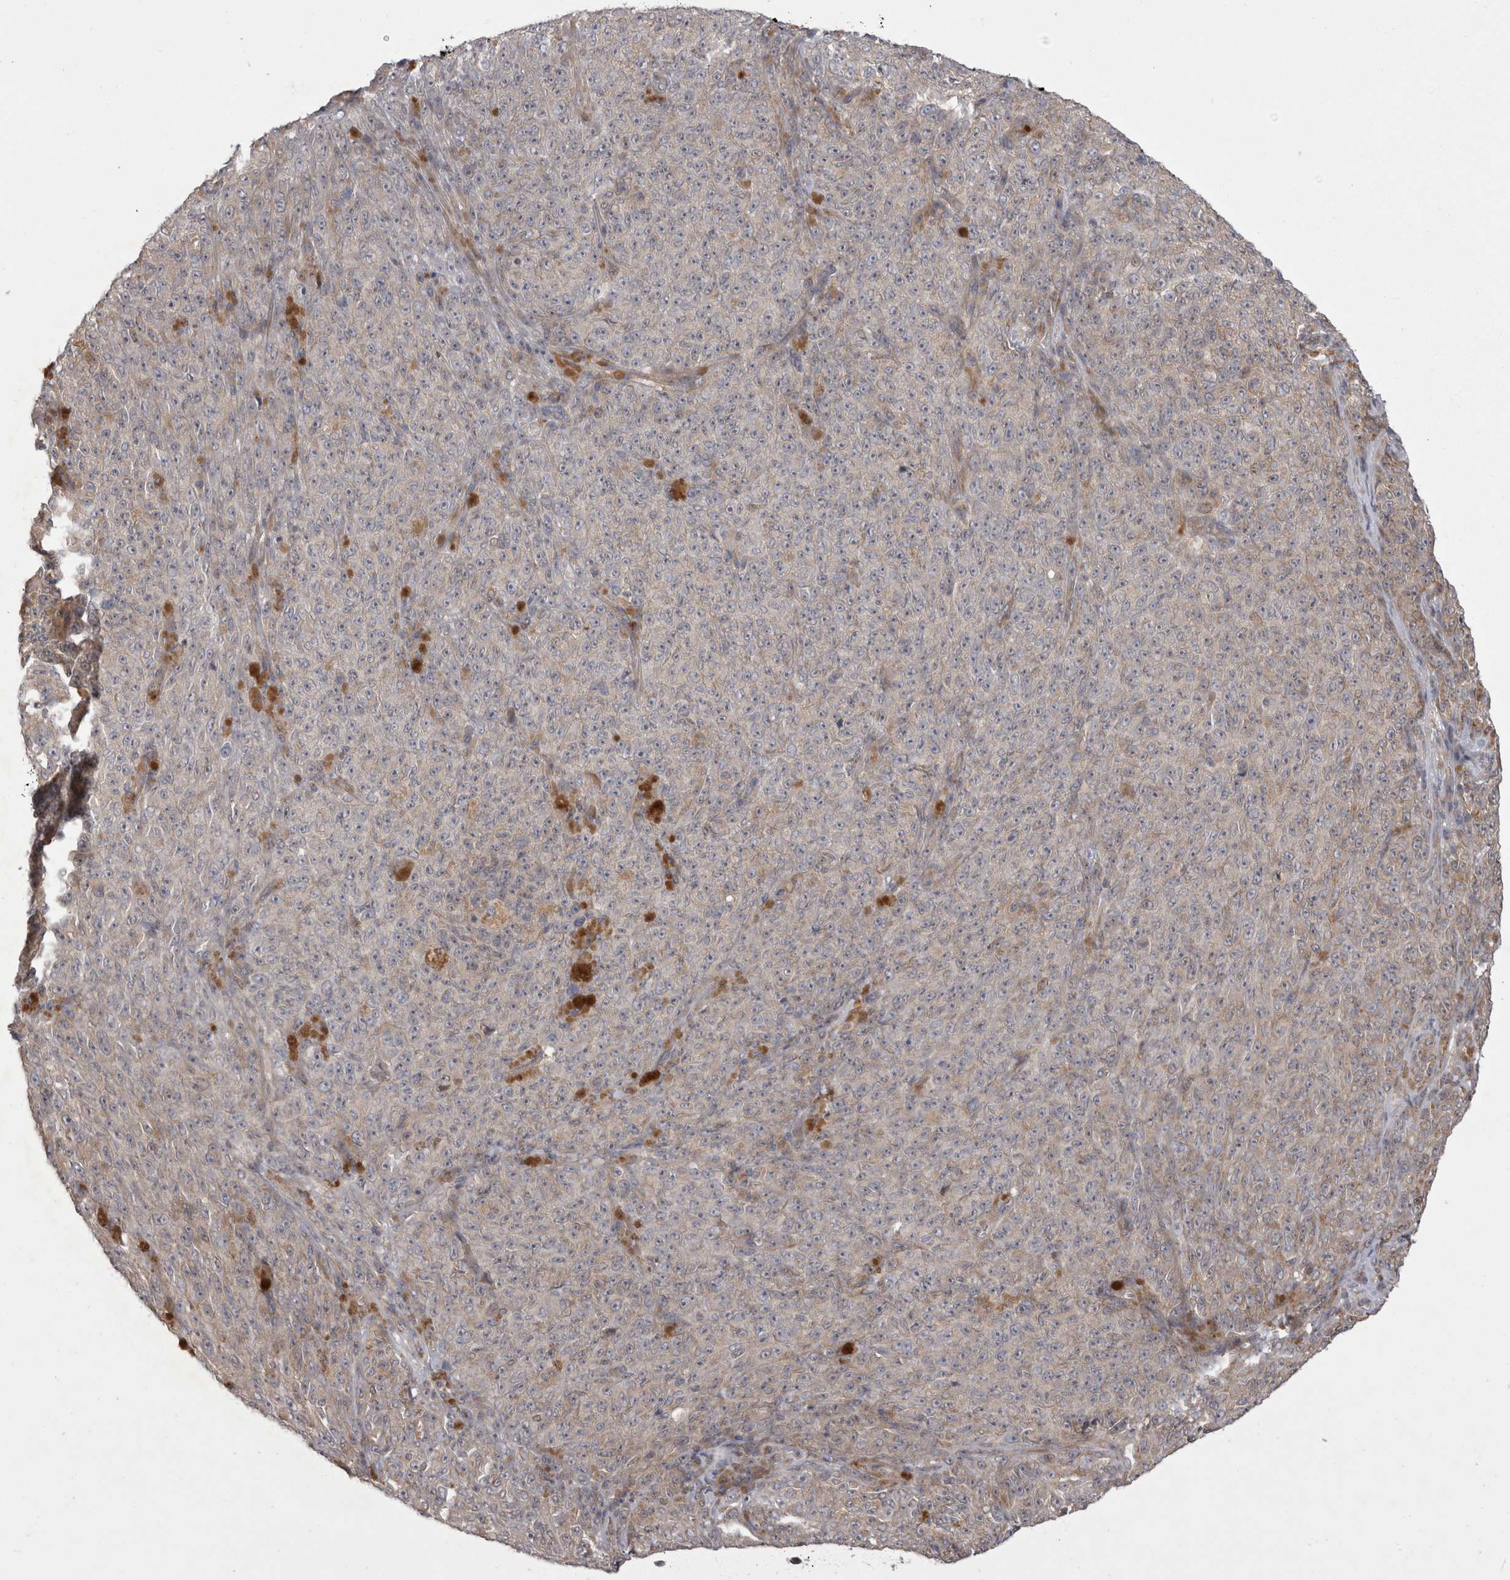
{"staining": {"intensity": "negative", "quantity": "none", "location": "none"}, "tissue": "melanoma", "cell_type": "Tumor cells", "image_type": "cancer", "snomed": [{"axis": "morphology", "description": "Malignant melanoma, NOS"}, {"axis": "topography", "description": "Skin"}], "caption": "Immunohistochemical staining of human malignant melanoma displays no significant expression in tumor cells.", "gene": "NENF", "patient": {"sex": "female", "age": 82}}